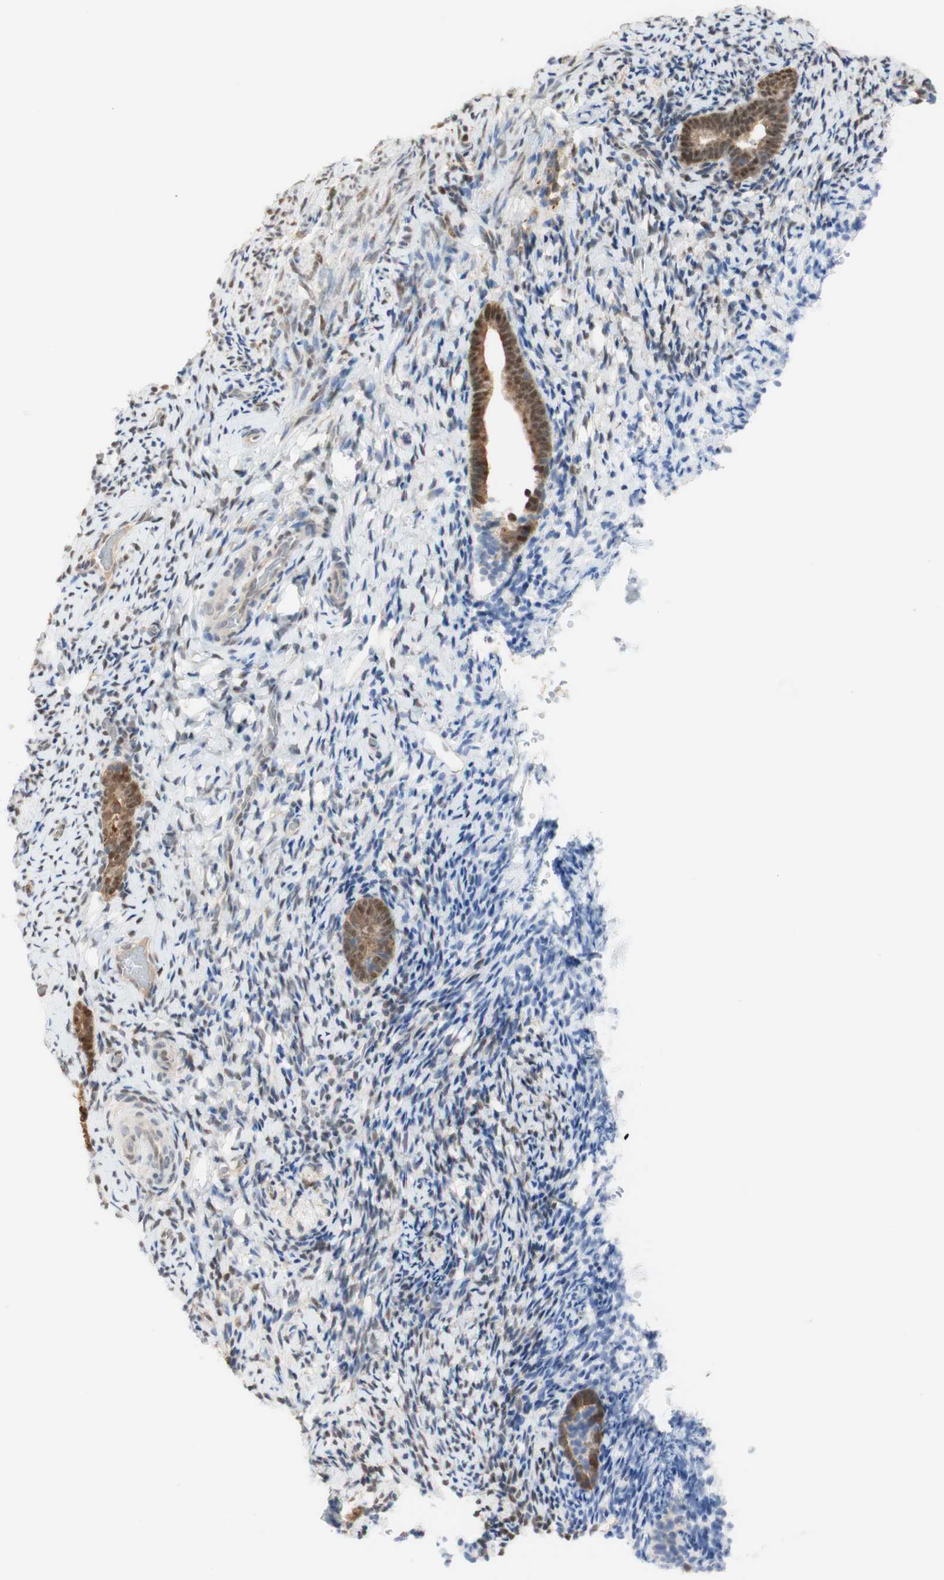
{"staining": {"intensity": "moderate", "quantity": "<25%", "location": "cytoplasmic/membranous,nuclear"}, "tissue": "endometrium", "cell_type": "Cells in endometrial stroma", "image_type": "normal", "snomed": [{"axis": "morphology", "description": "Normal tissue, NOS"}, {"axis": "topography", "description": "Endometrium"}], "caption": "Immunohistochemical staining of normal endometrium exhibits <25% levels of moderate cytoplasmic/membranous,nuclear protein staining in approximately <25% of cells in endometrial stroma. (DAB (3,3'-diaminobenzidine) IHC with brightfield microscopy, high magnification).", "gene": "NAP1L4", "patient": {"sex": "female", "age": 51}}